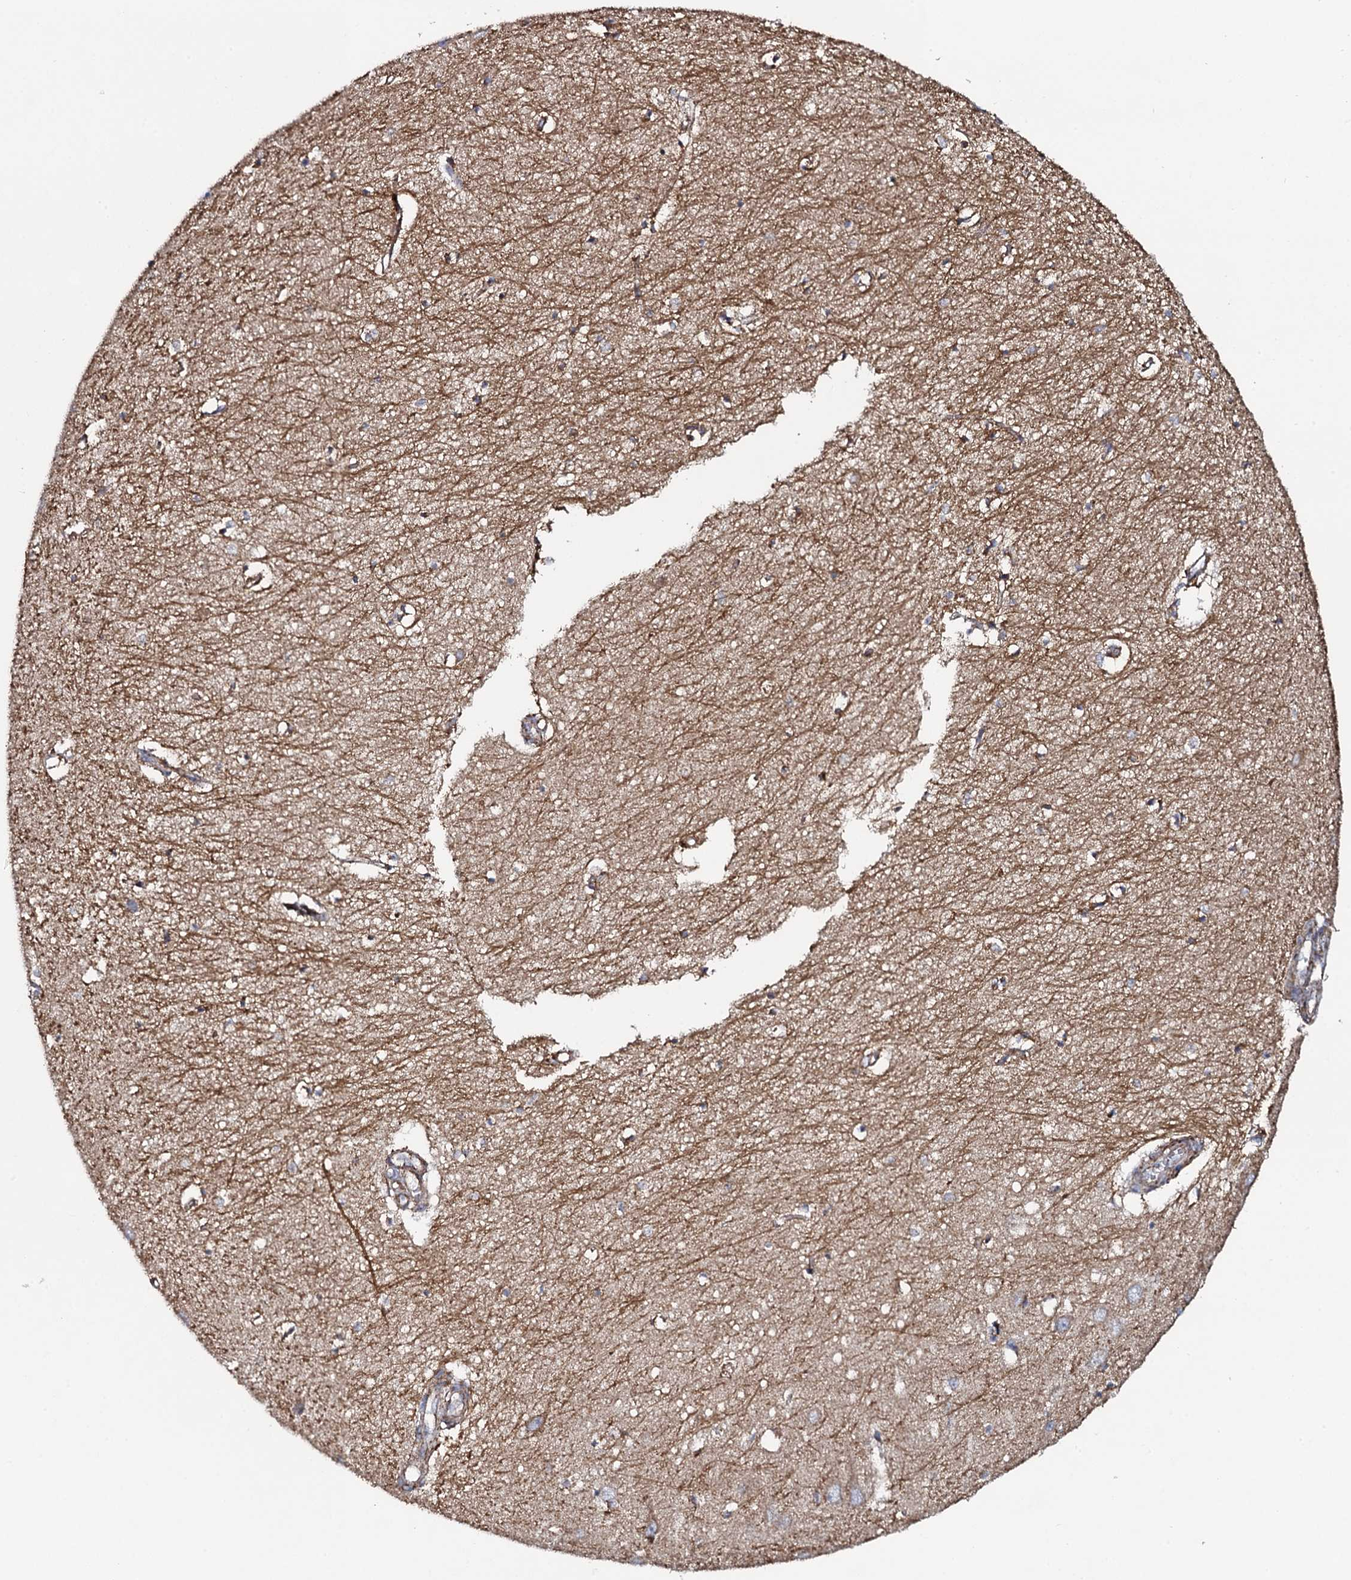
{"staining": {"intensity": "weak", "quantity": "25%-75%", "location": "cytoplasmic/membranous"}, "tissue": "hippocampus", "cell_type": "Glial cells", "image_type": "normal", "snomed": [{"axis": "morphology", "description": "Normal tissue, NOS"}, {"axis": "topography", "description": "Hippocampus"}], "caption": "Immunohistochemistry (IHC) (DAB (3,3'-diaminobenzidine)) staining of unremarkable hippocampus demonstrates weak cytoplasmic/membranous protein staining in approximately 25%-75% of glial cells. The staining was performed using DAB to visualize the protein expression in brown, while the nuclei were stained in blue with hematoxylin (Magnification: 20x).", "gene": "EVC2", "patient": {"sex": "female", "age": 64}}